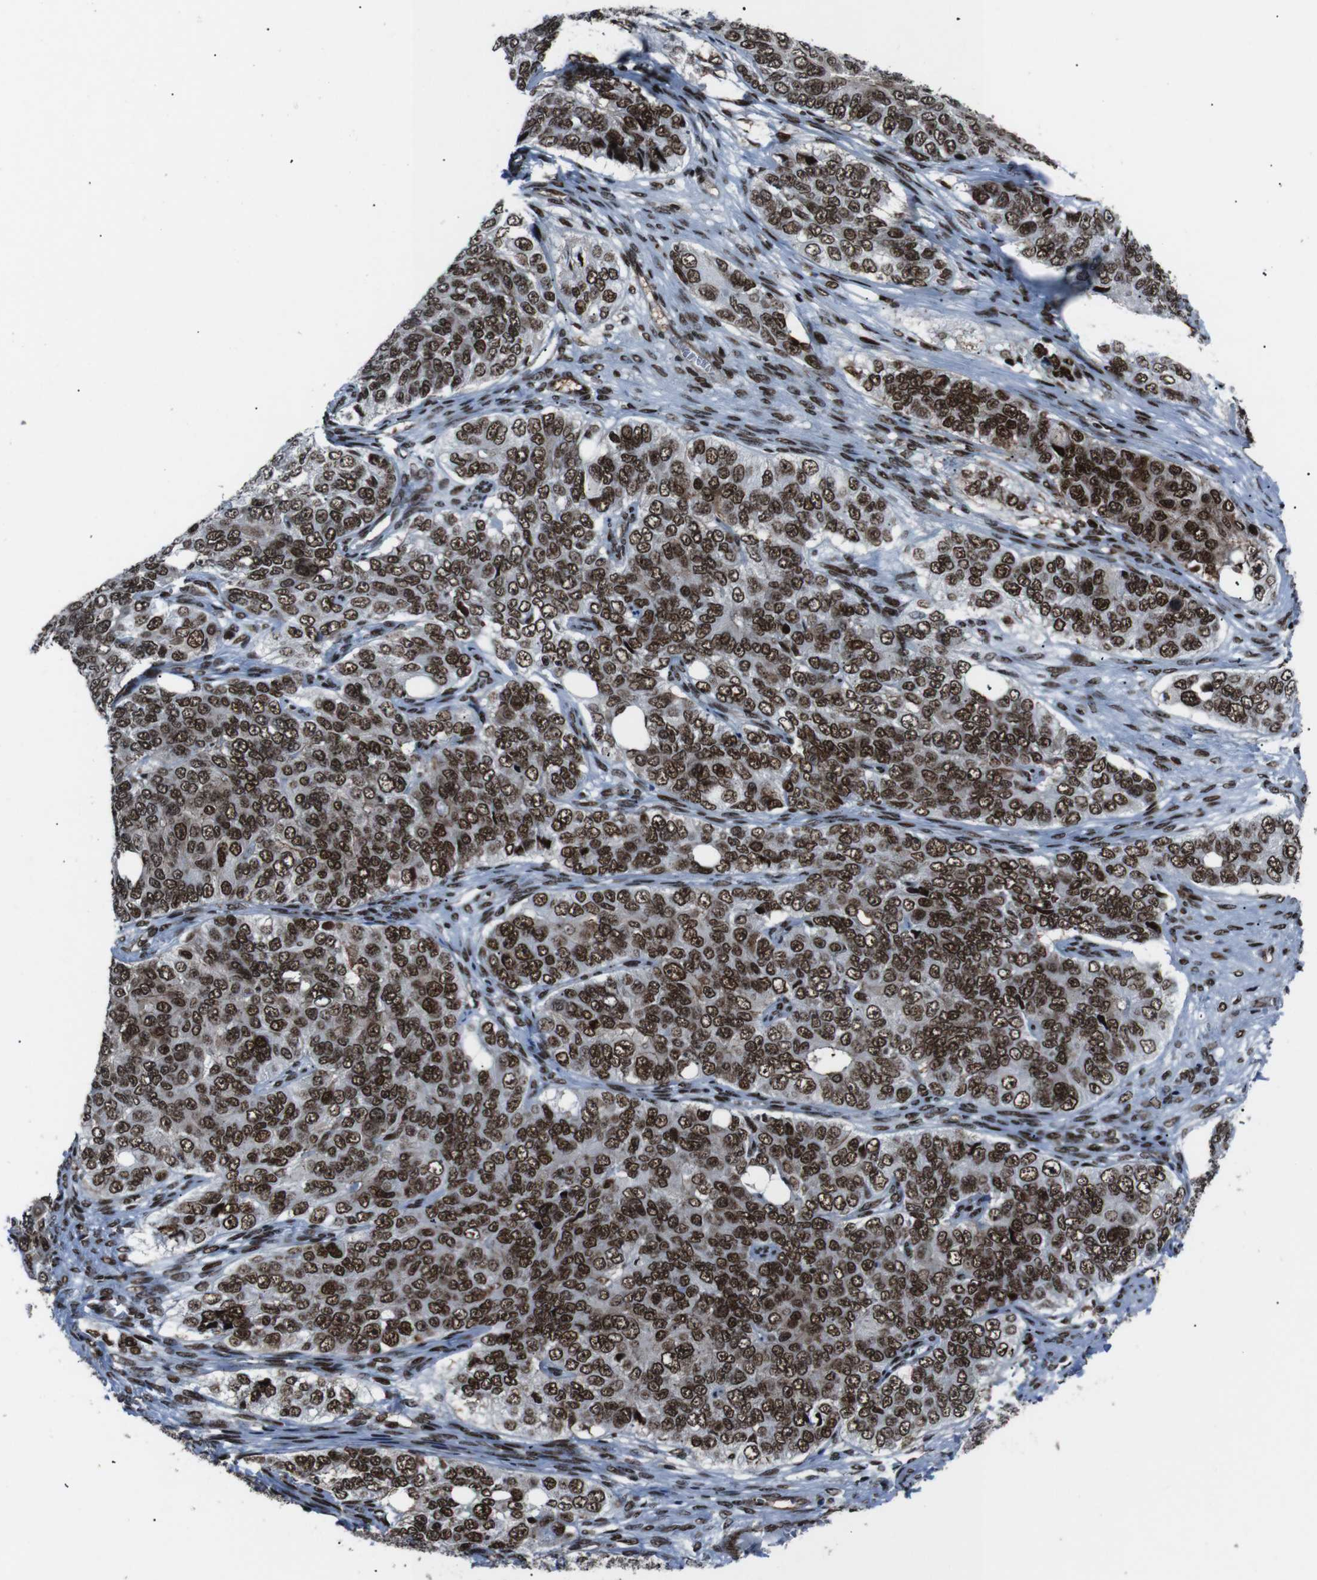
{"staining": {"intensity": "strong", "quantity": ">75%", "location": "nuclear"}, "tissue": "ovarian cancer", "cell_type": "Tumor cells", "image_type": "cancer", "snomed": [{"axis": "morphology", "description": "Carcinoma, endometroid"}, {"axis": "topography", "description": "Ovary"}], "caption": "There is high levels of strong nuclear expression in tumor cells of endometroid carcinoma (ovarian), as demonstrated by immunohistochemical staining (brown color).", "gene": "HNRNPU", "patient": {"sex": "female", "age": 51}}